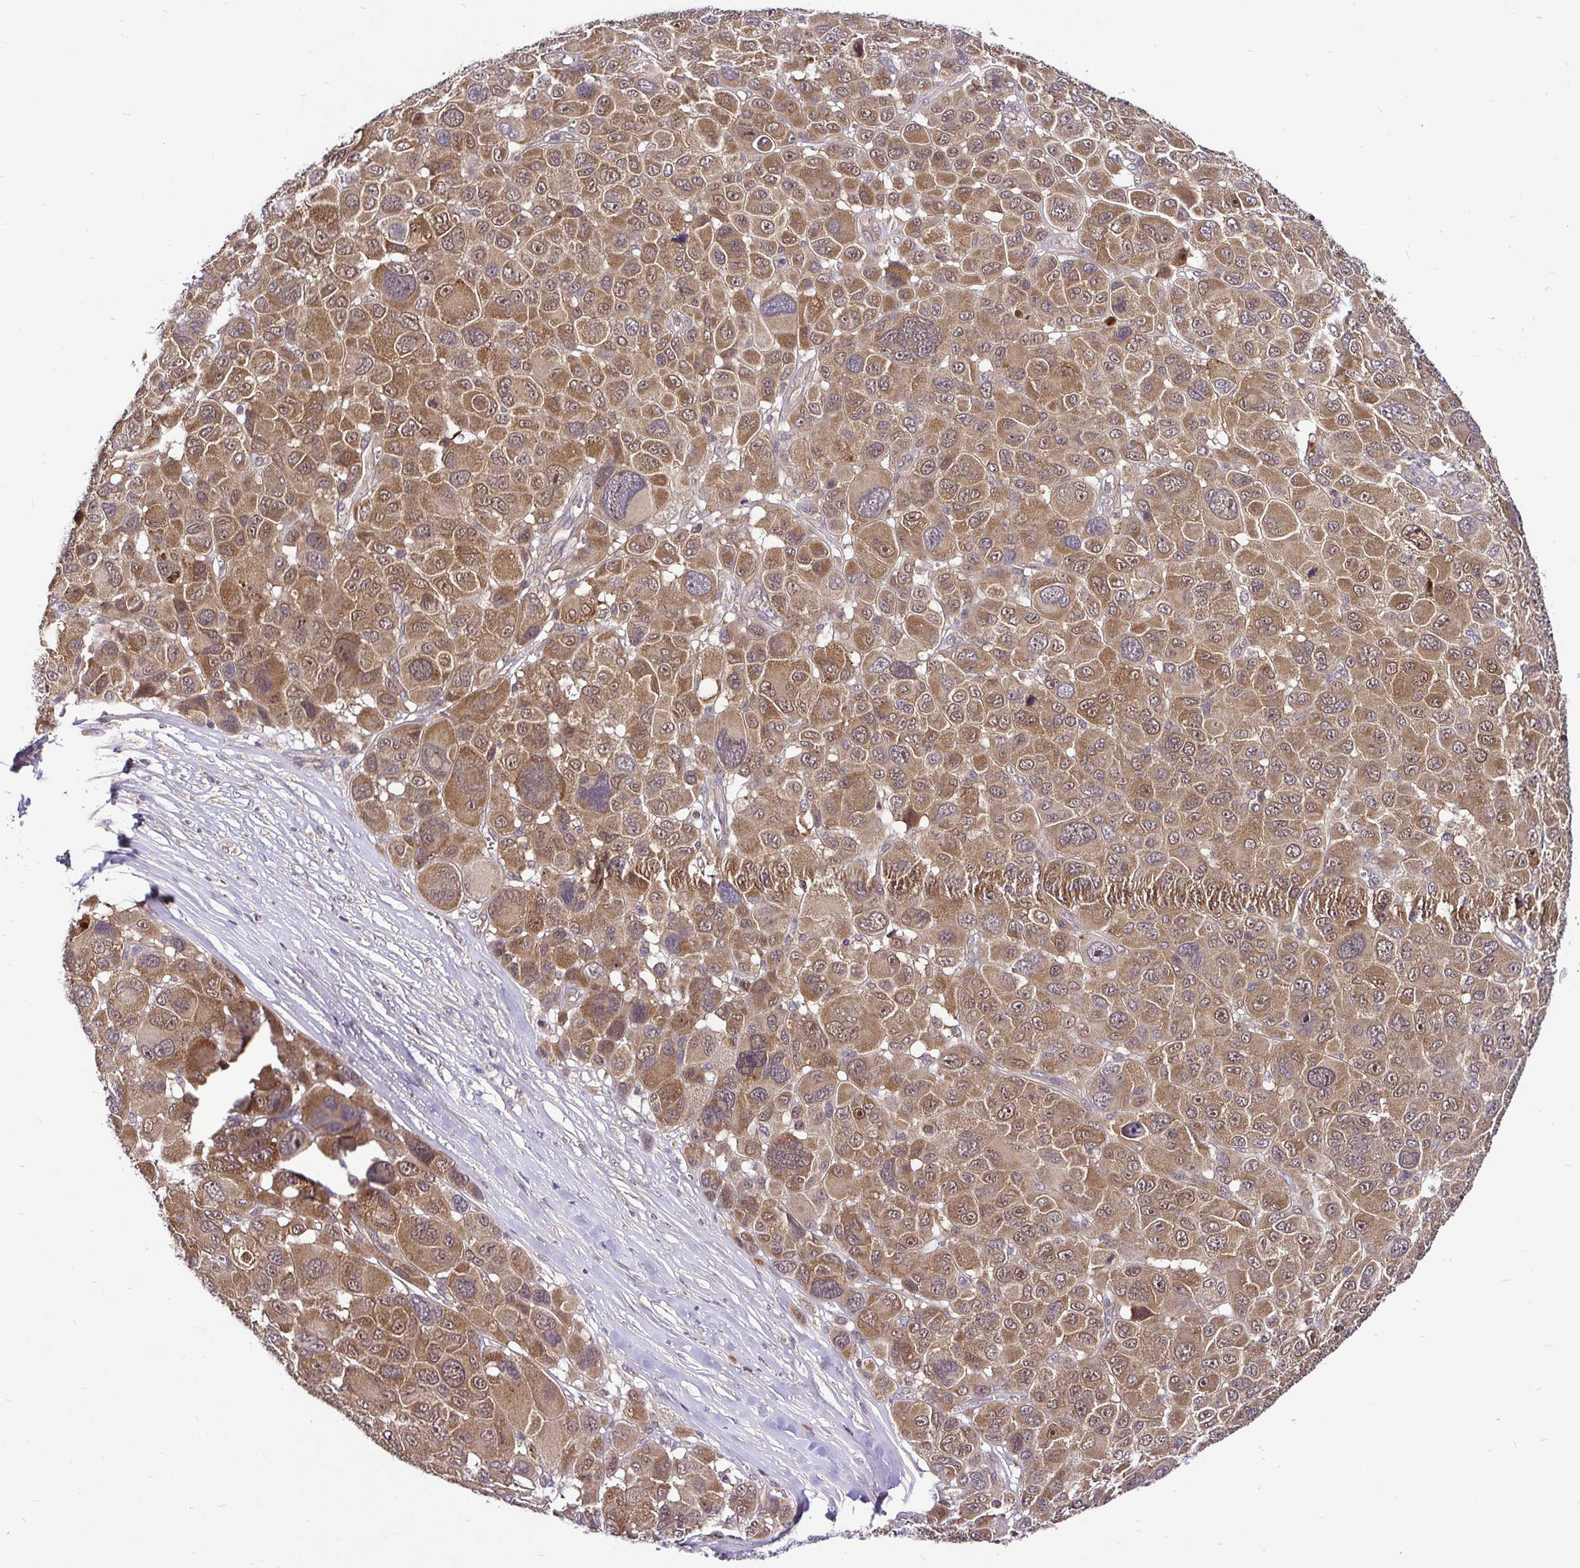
{"staining": {"intensity": "moderate", "quantity": ">75%", "location": "cytoplasmic/membranous,nuclear"}, "tissue": "melanoma", "cell_type": "Tumor cells", "image_type": "cancer", "snomed": [{"axis": "morphology", "description": "Malignant melanoma, NOS"}, {"axis": "topography", "description": "Skin"}], "caption": "Protein staining of malignant melanoma tissue exhibits moderate cytoplasmic/membranous and nuclear staining in approximately >75% of tumor cells. The staining was performed using DAB (3,3'-diaminobenzidine) to visualize the protein expression in brown, while the nuclei were stained in blue with hematoxylin (Magnification: 20x).", "gene": "UBE2M", "patient": {"sex": "female", "age": 66}}